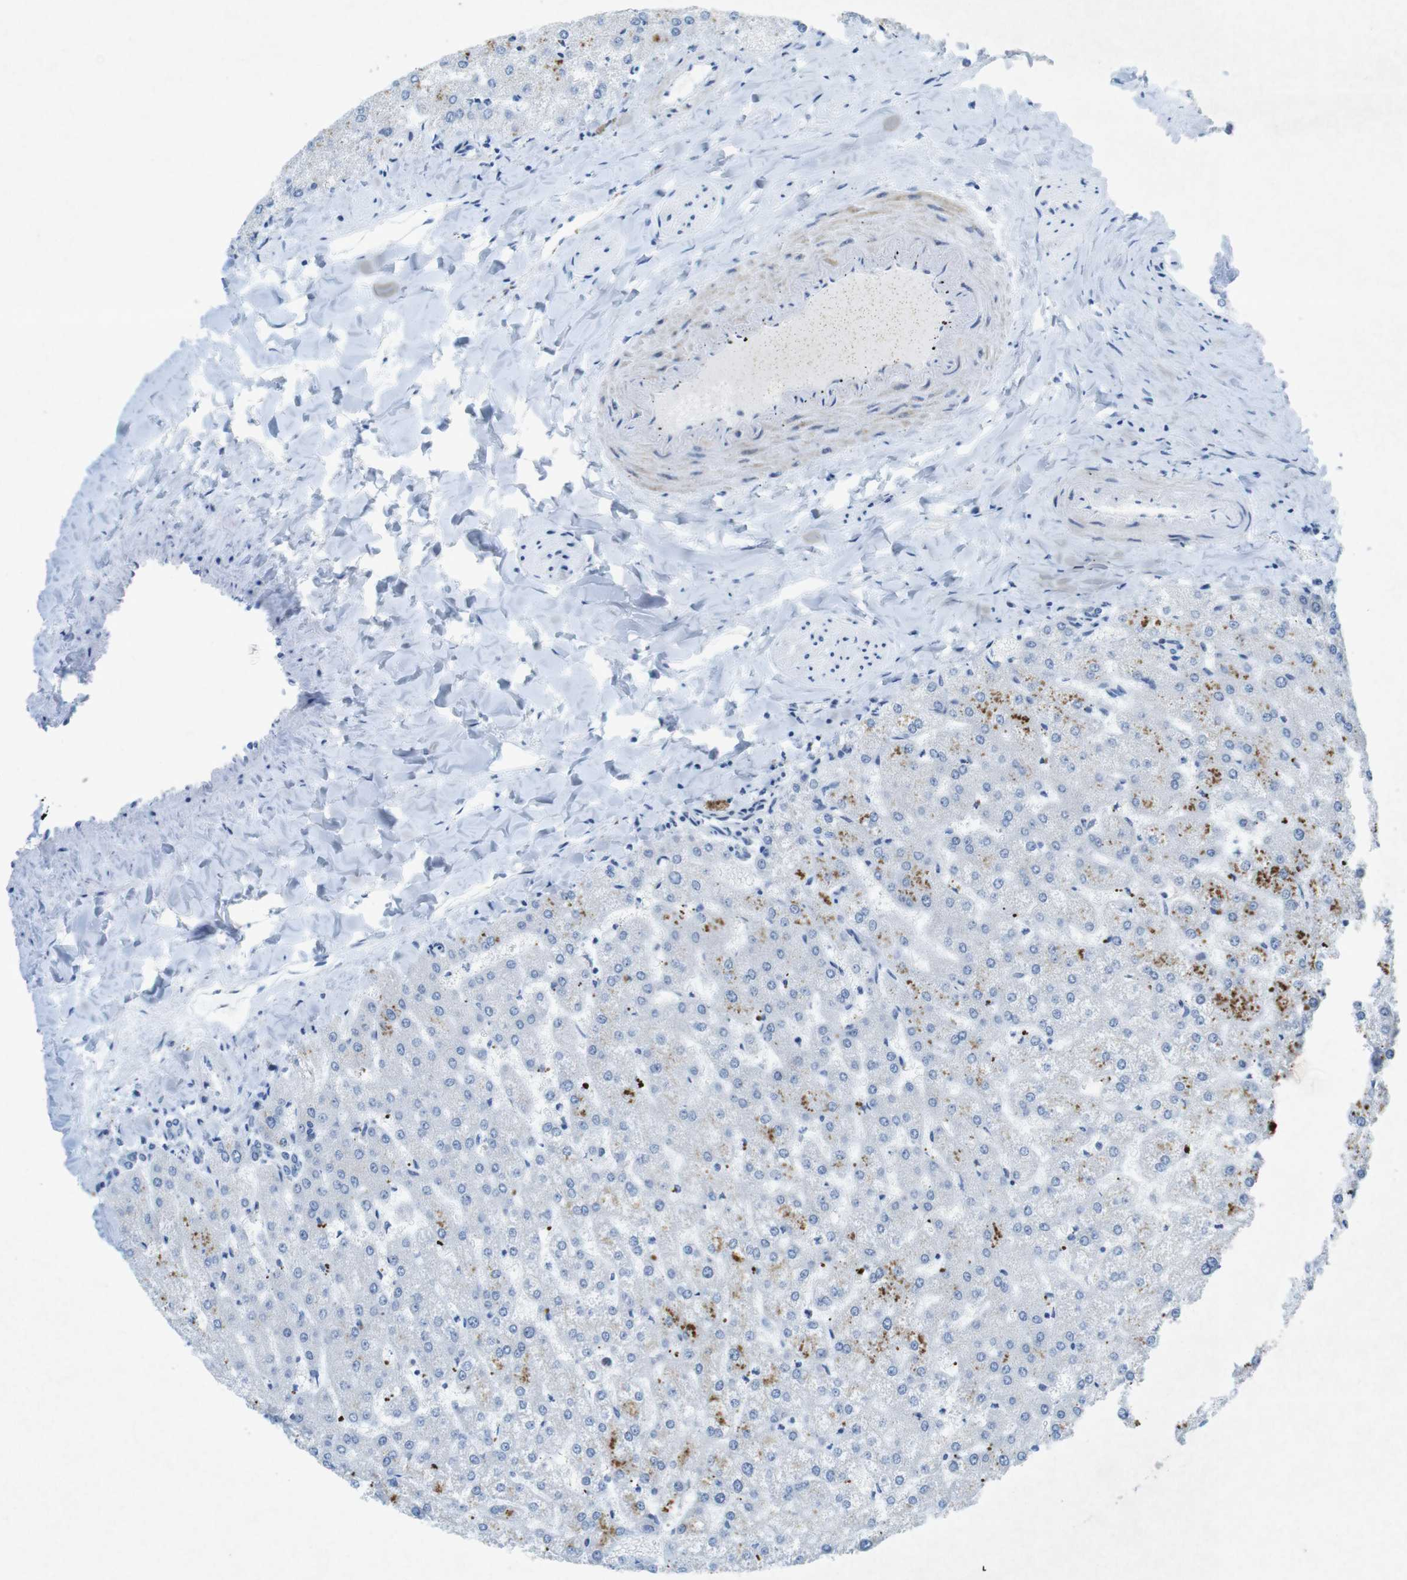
{"staining": {"intensity": "negative", "quantity": "none", "location": "none"}, "tissue": "liver", "cell_type": "Cholangiocytes", "image_type": "normal", "snomed": [{"axis": "morphology", "description": "Normal tissue, NOS"}, {"axis": "topography", "description": "Liver"}], "caption": "Liver stained for a protein using immunohistochemistry (IHC) exhibits no expression cholangiocytes.", "gene": "CHAF1A", "patient": {"sex": "female", "age": 32}}